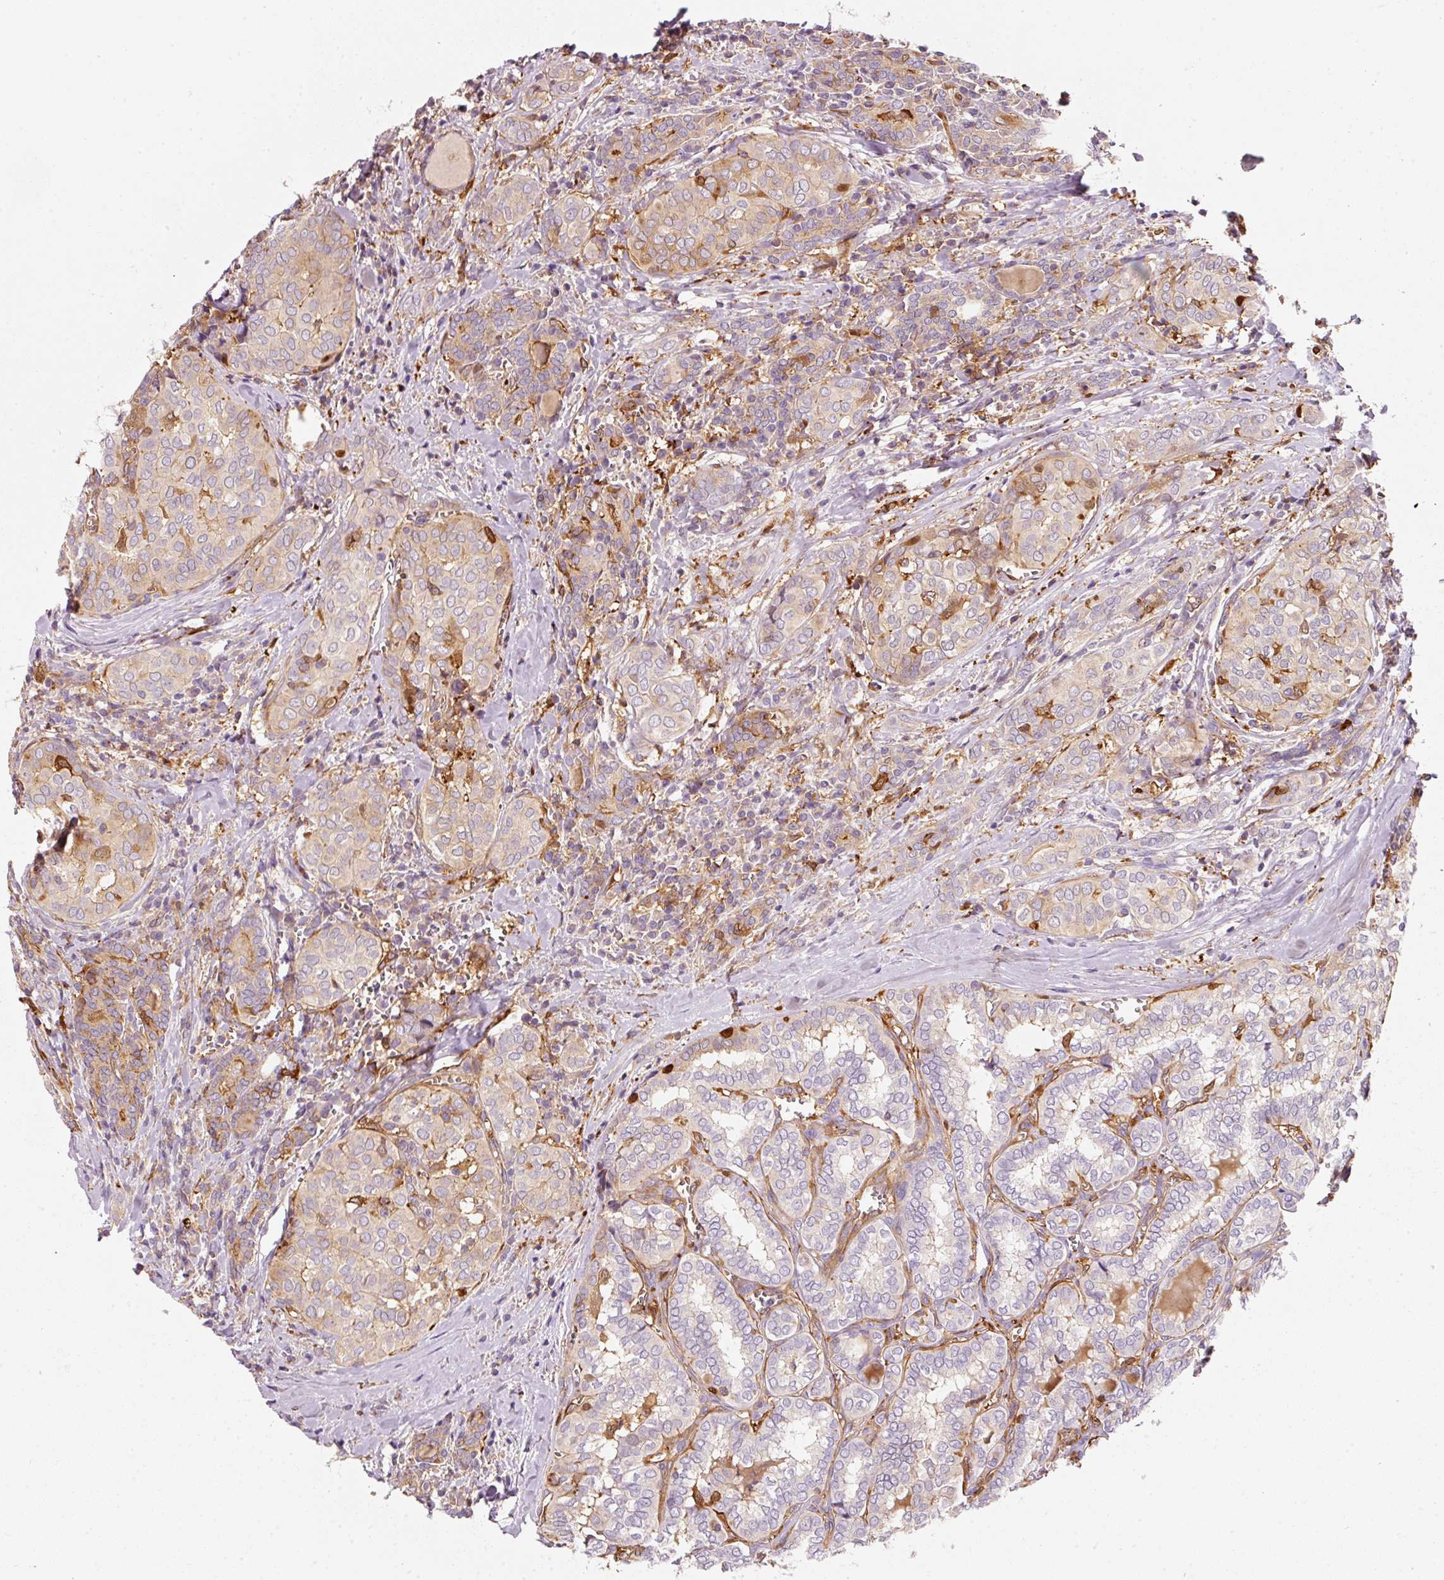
{"staining": {"intensity": "weak", "quantity": "25%-75%", "location": "cytoplasmic/membranous"}, "tissue": "thyroid cancer", "cell_type": "Tumor cells", "image_type": "cancer", "snomed": [{"axis": "morphology", "description": "Papillary adenocarcinoma, NOS"}, {"axis": "topography", "description": "Thyroid gland"}], "caption": "Weak cytoplasmic/membranous positivity is identified in about 25%-75% of tumor cells in papillary adenocarcinoma (thyroid).", "gene": "IQGAP2", "patient": {"sex": "female", "age": 30}}